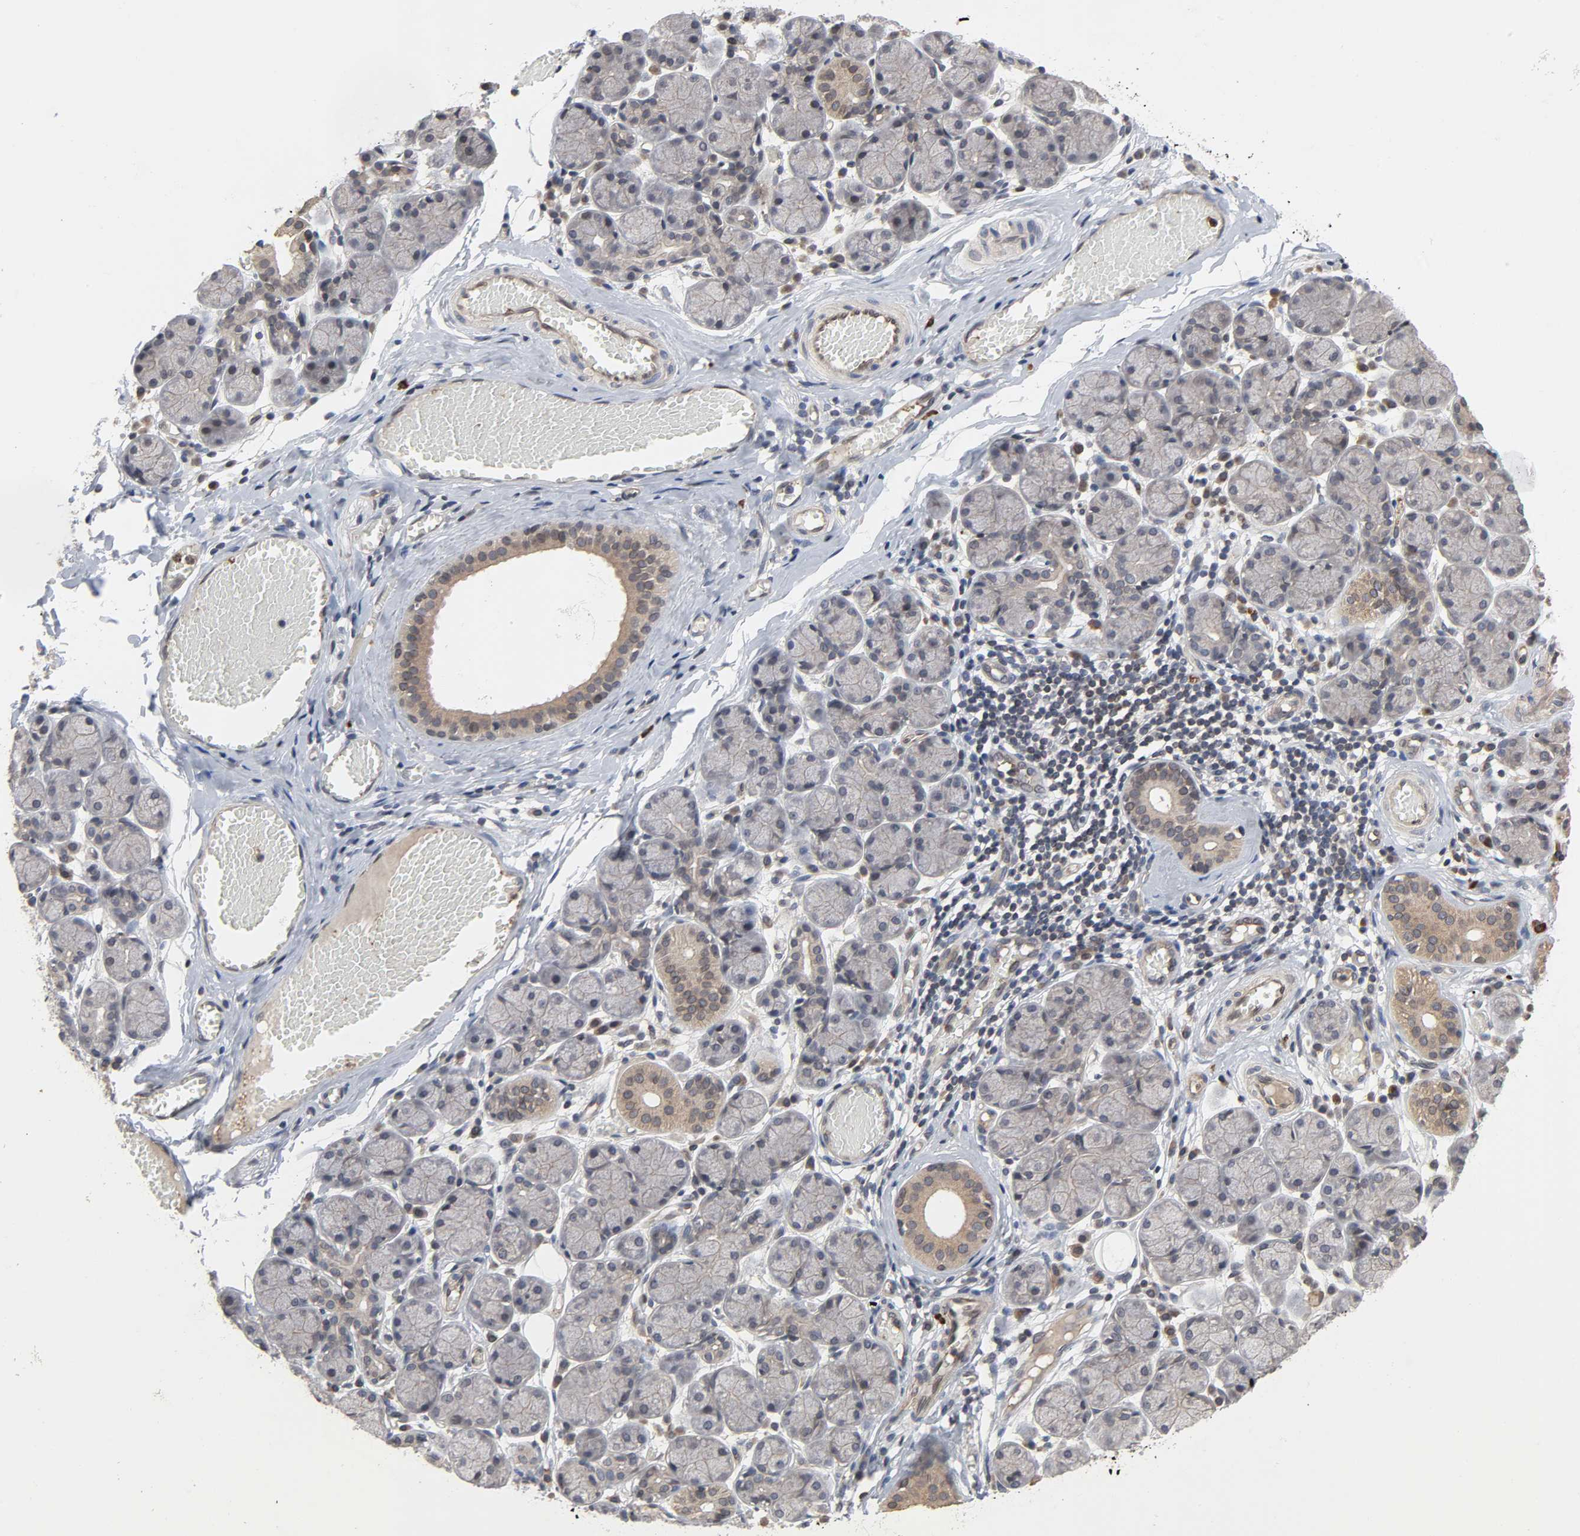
{"staining": {"intensity": "weak", "quantity": "<25%", "location": "cytoplasmic/membranous"}, "tissue": "salivary gland", "cell_type": "Glandular cells", "image_type": "normal", "snomed": [{"axis": "morphology", "description": "Normal tissue, NOS"}, {"axis": "topography", "description": "Salivary gland"}], "caption": "An image of salivary gland stained for a protein displays no brown staining in glandular cells. (Stains: DAB (3,3'-diaminobenzidine) IHC with hematoxylin counter stain, Microscopy: brightfield microscopy at high magnification).", "gene": "CCDC175", "patient": {"sex": "female", "age": 24}}